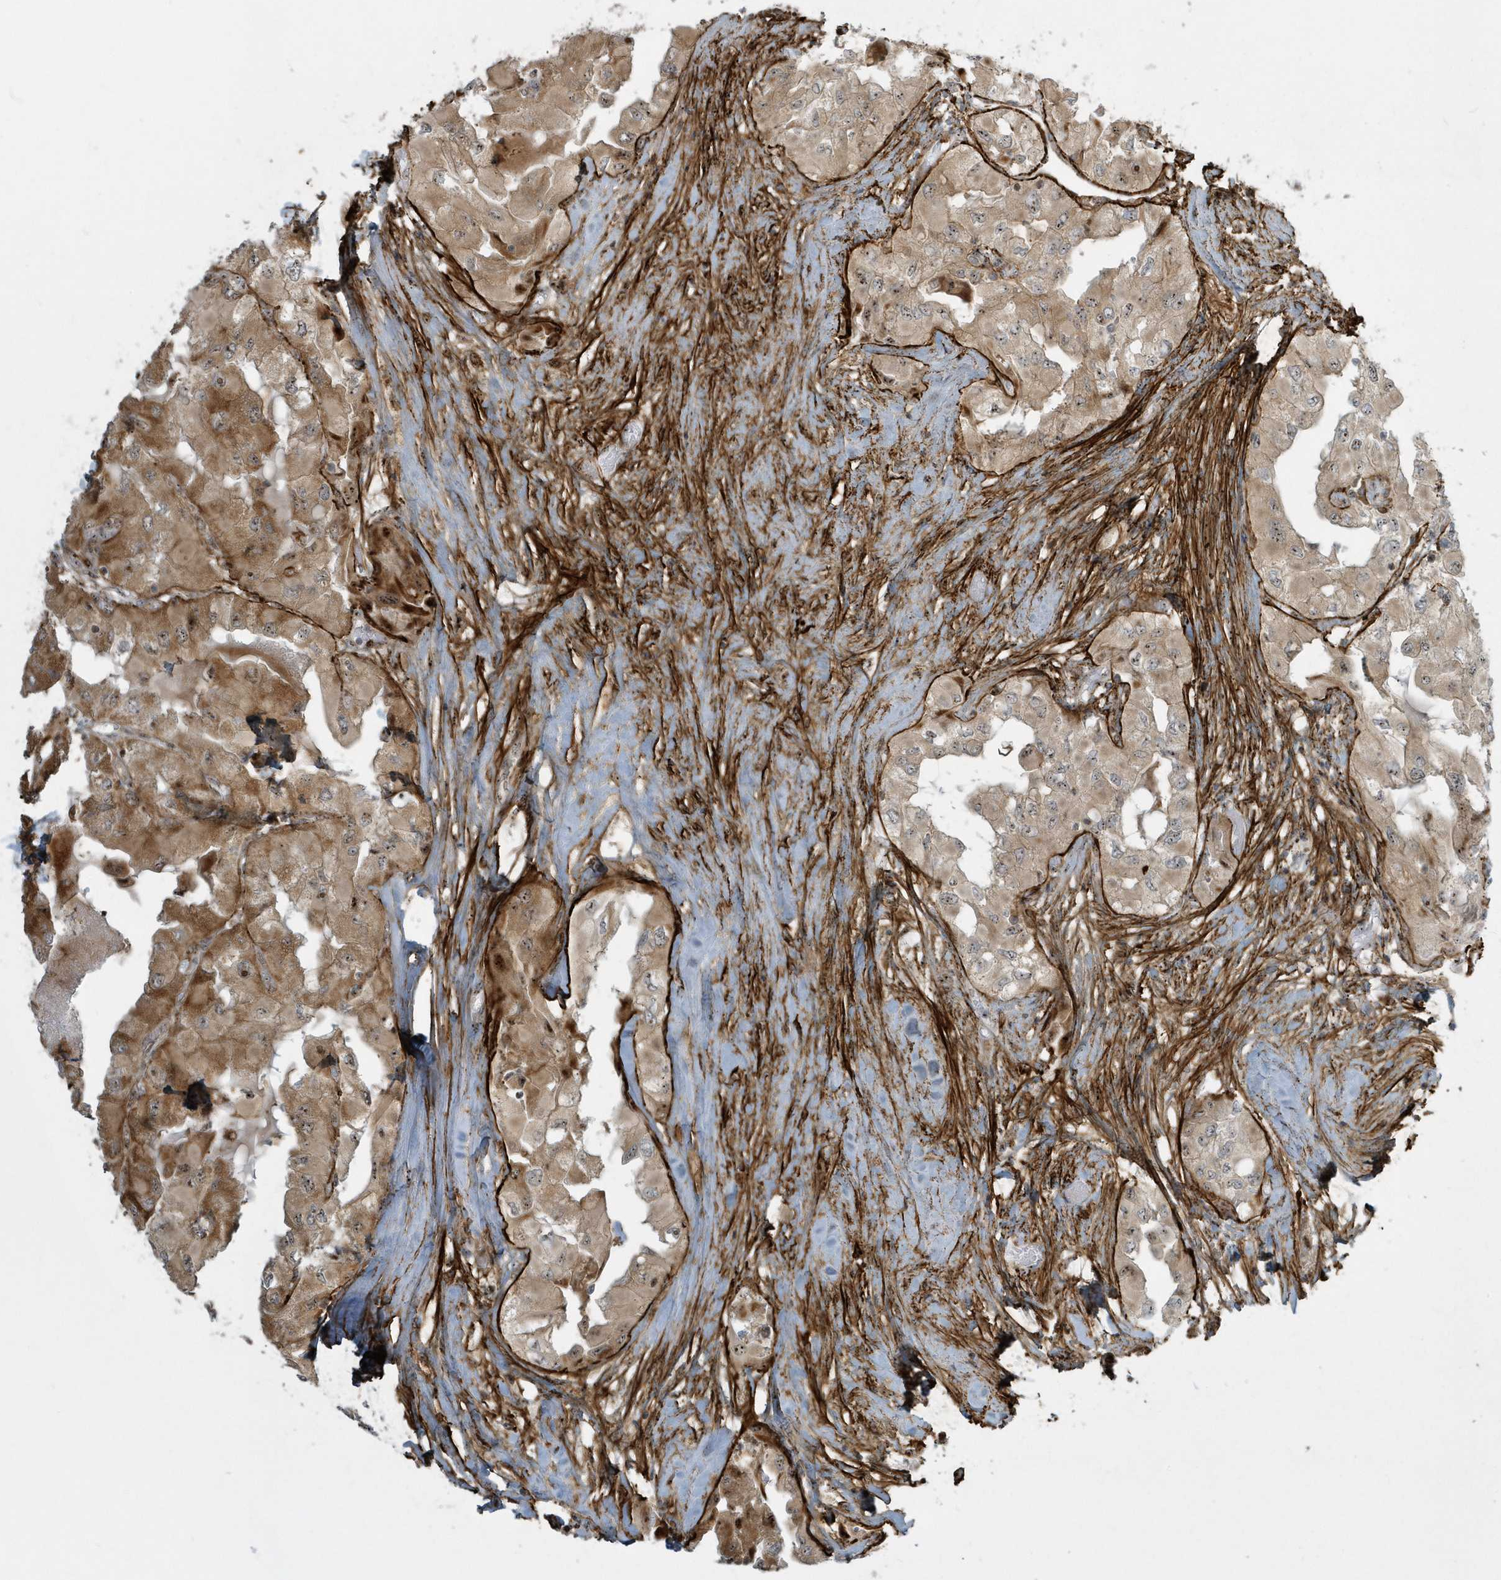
{"staining": {"intensity": "moderate", "quantity": ">75%", "location": "cytoplasmic/membranous,nuclear"}, "tissue": "thyroid cancer", "cell_type": "Tumor cells", "image_type": "cancer", "snomed": [{"axis": "morphology", "description": "Papillary adenocarcinoma, NOS"}, {"axis": "topography", "description": "Thyroid gland"}], "caption": "The micrograph reveals staining of papillary adenocarcinoma (thyroid), revealing moderate cytoplasmic/membranous and nuclear protein expression (brown color) within tumor cells.", "gene": "MASP2", "patient": {"sex": "female", "age": 59}}